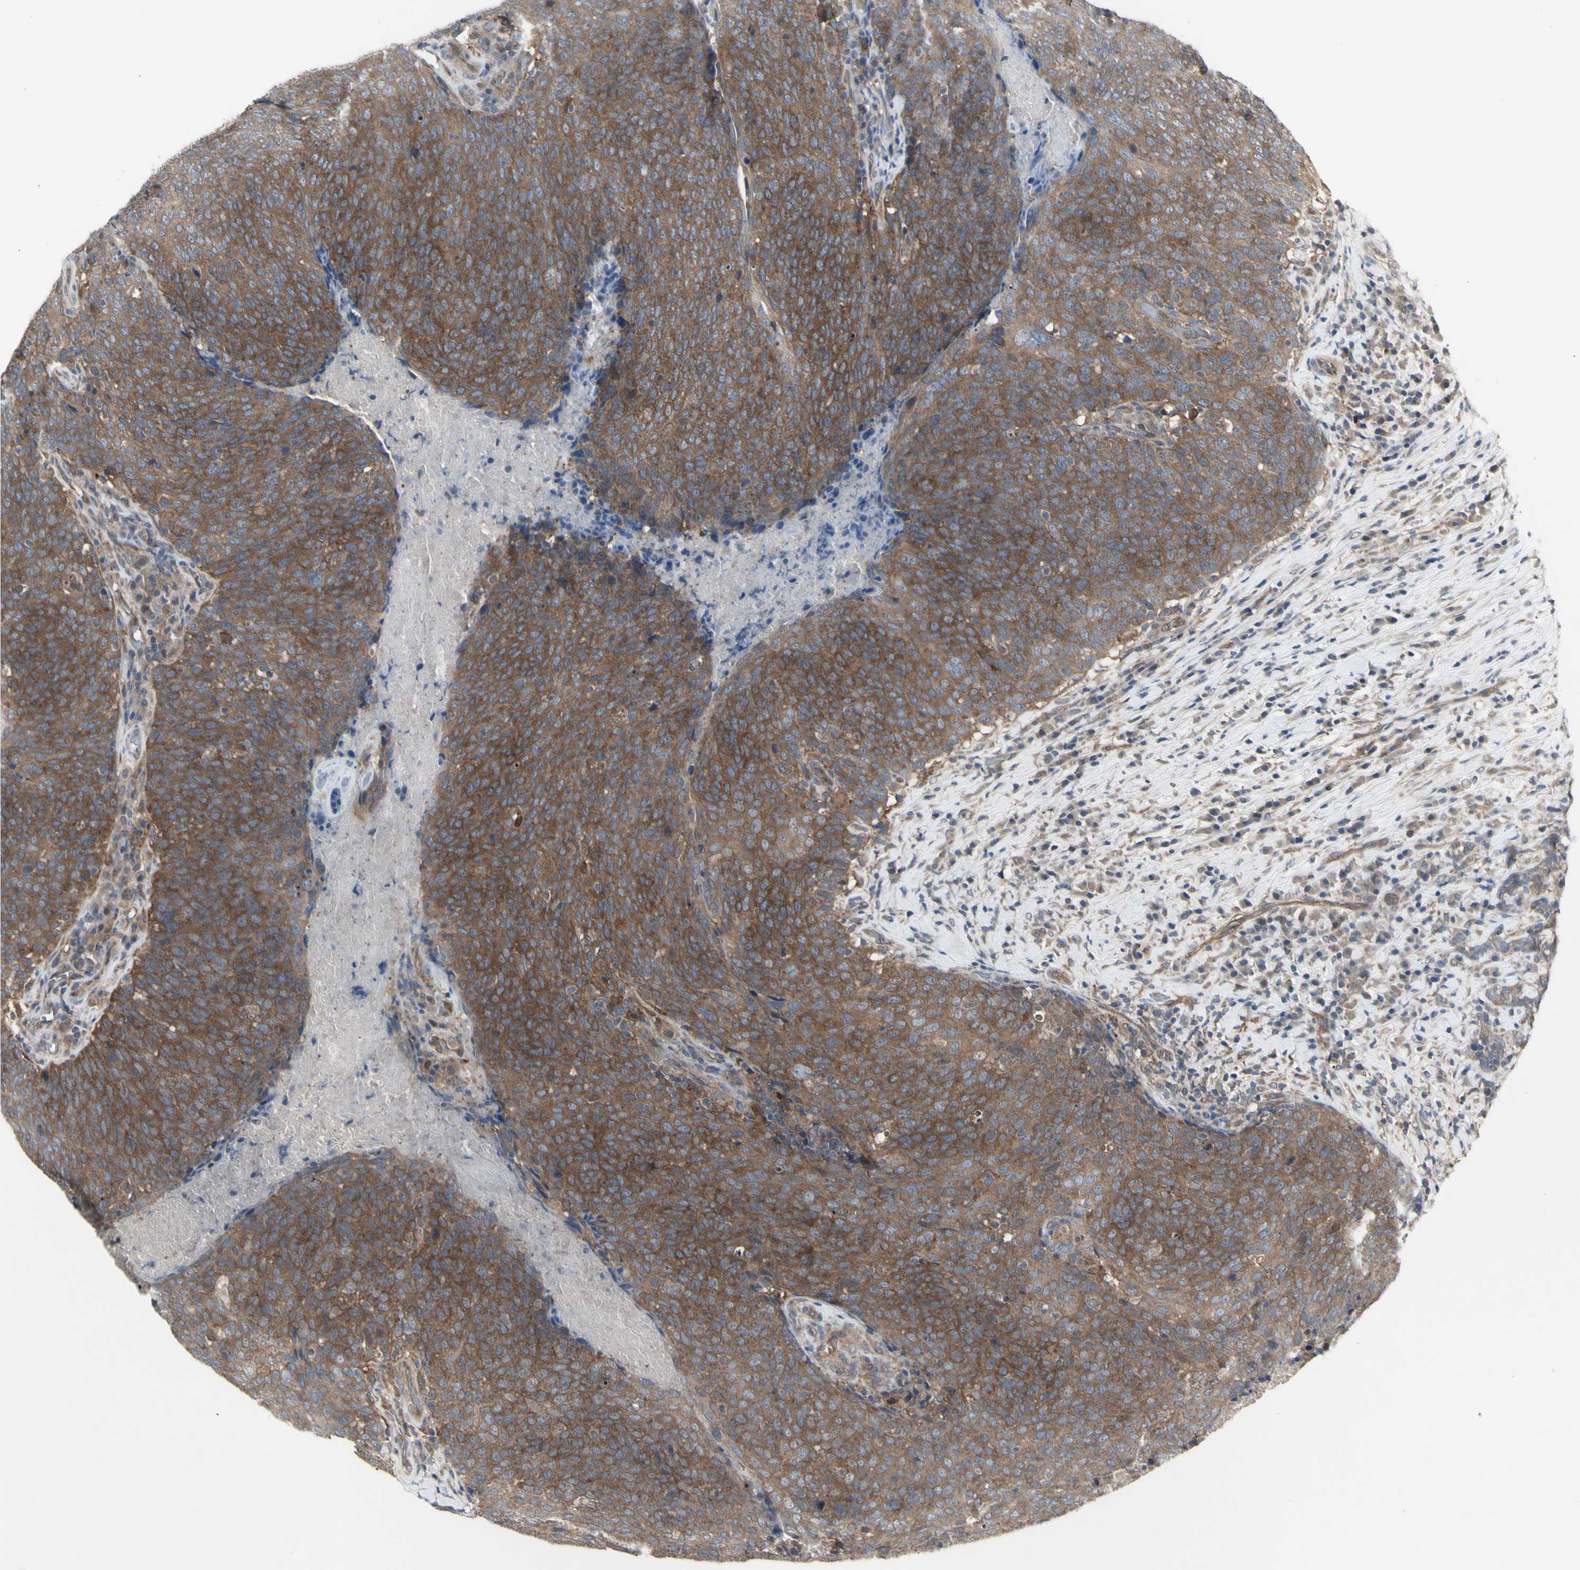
{"staining": {"intensity": "moderate", "quantity": ">75%", "location": "cytoplasmic/membranous"}, "tissue": "head and neck cancer", "cell_type": "Tumor cells", "image_type": "cancer", "snomed": [{"axis": "morphology", "description": "Squamous cell carcinoma, NOS"}, {"axis": "morphology", "description": "Squamous cell carcinoma, metastatic, NOS"}, {"axis": "topography", "description": "Lymph node"}, {"axis": "topography", "description": "Head-Neck"}], "caption": "Approximately >75% of tumor cells in head and neck cancer exhibit moderate cytoplasmic/membranous protein expression as visualized by brown immunohistochemical staining.", "gene": "CHURC1-FNTB", "patient": {"sex": "male", "age": 62}}